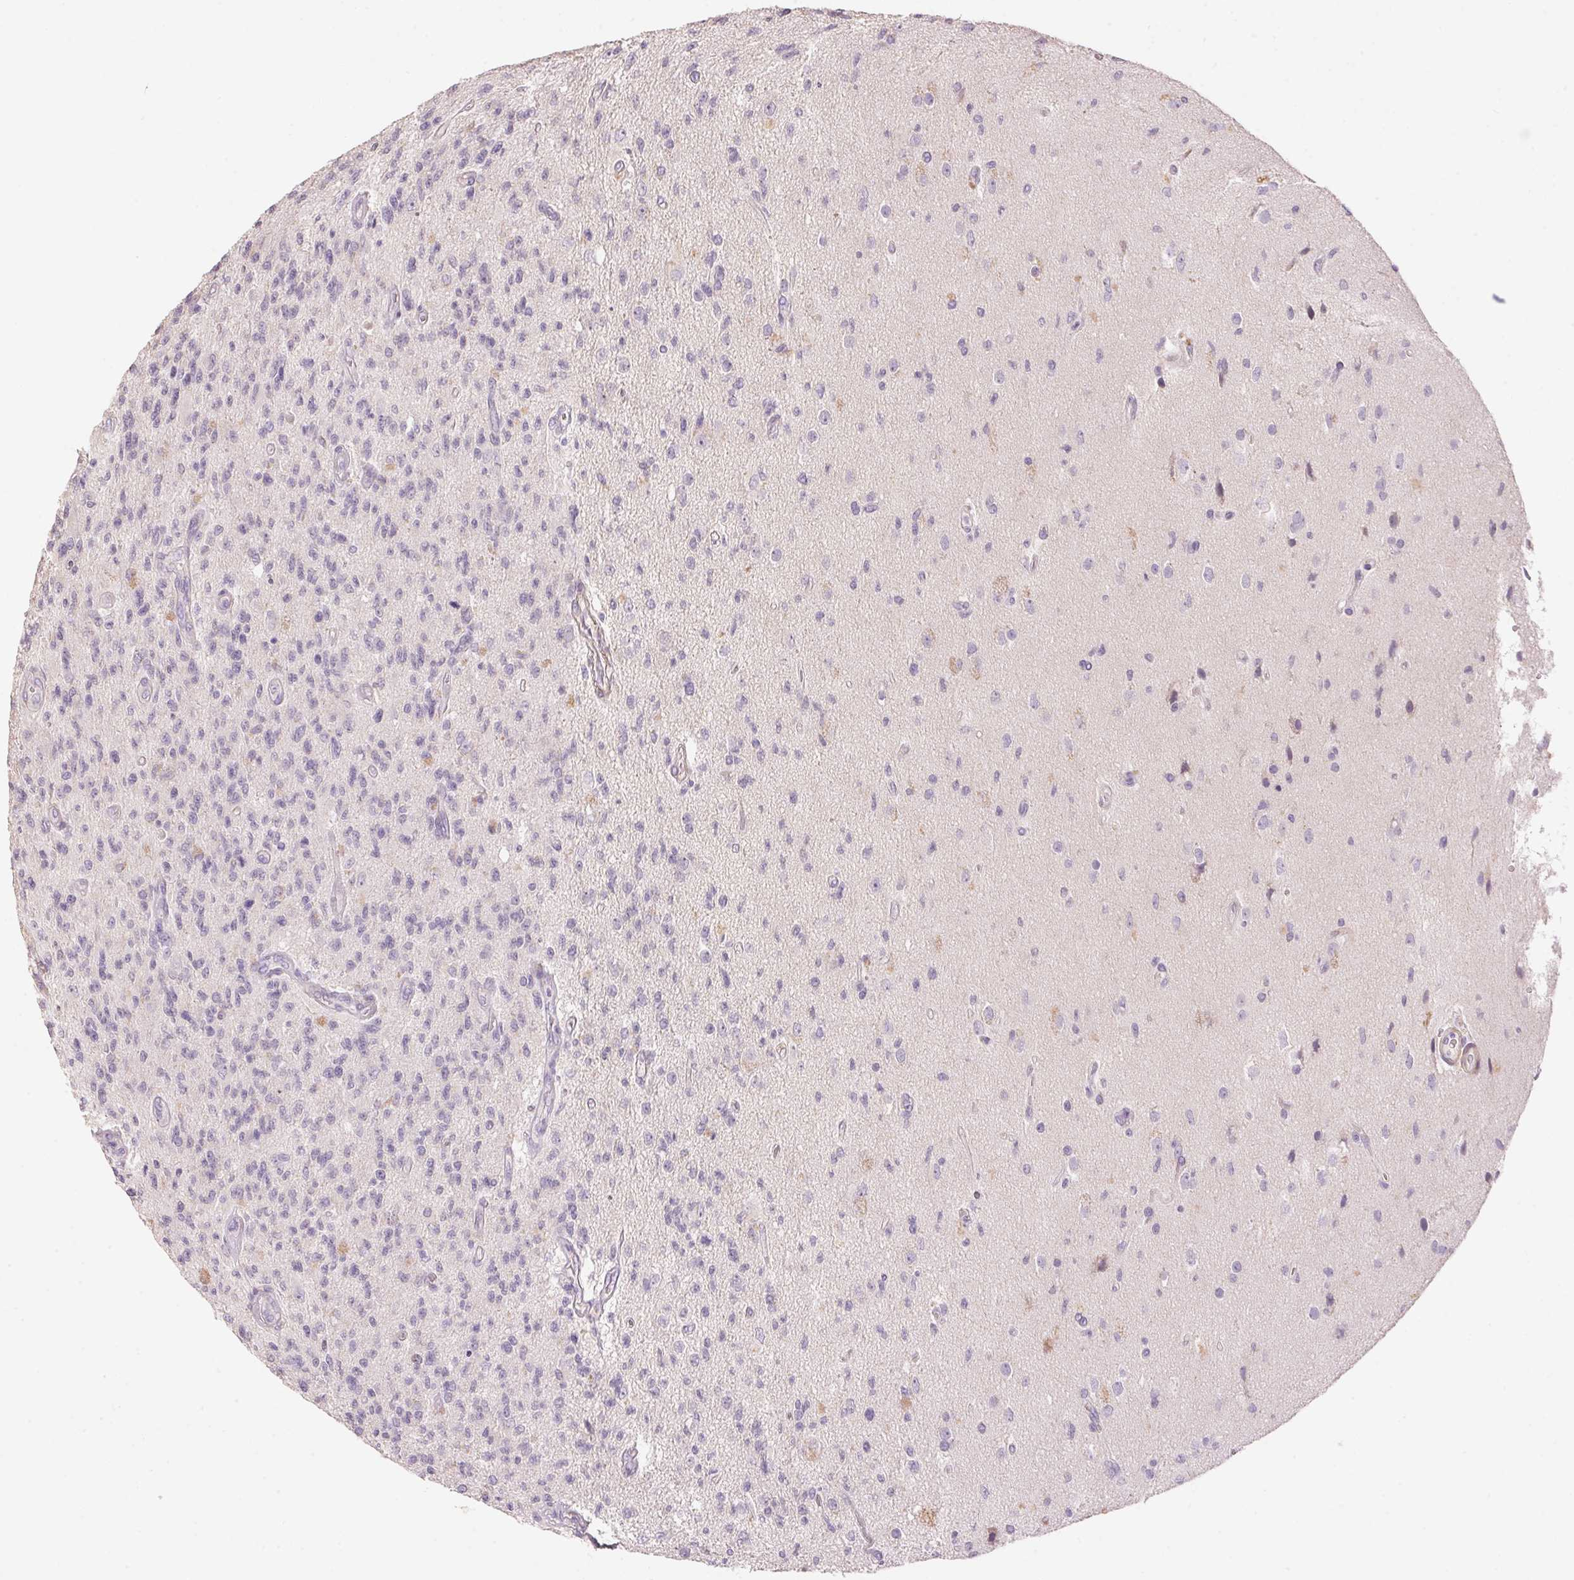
{"staining": {"intensity": "negative", "quantity": "none", "location": "none"}, "tissue": "glioma", "cell_type": "Tumor cells", "image_type": "cancer", "snomed": [{"axis": "morphology", "description": "Glioma, malignant, High grade"}, {"axis": "topography", "description": "Brain"}], "caption": "Immunohistochemistry photomicrograph of human malignant glioma (high-grade) stained for a protein (brown), which reveals no positivity in tumor cells.", "gene": "LYZL6", "patient": {"sex": "male", "age": 56}}